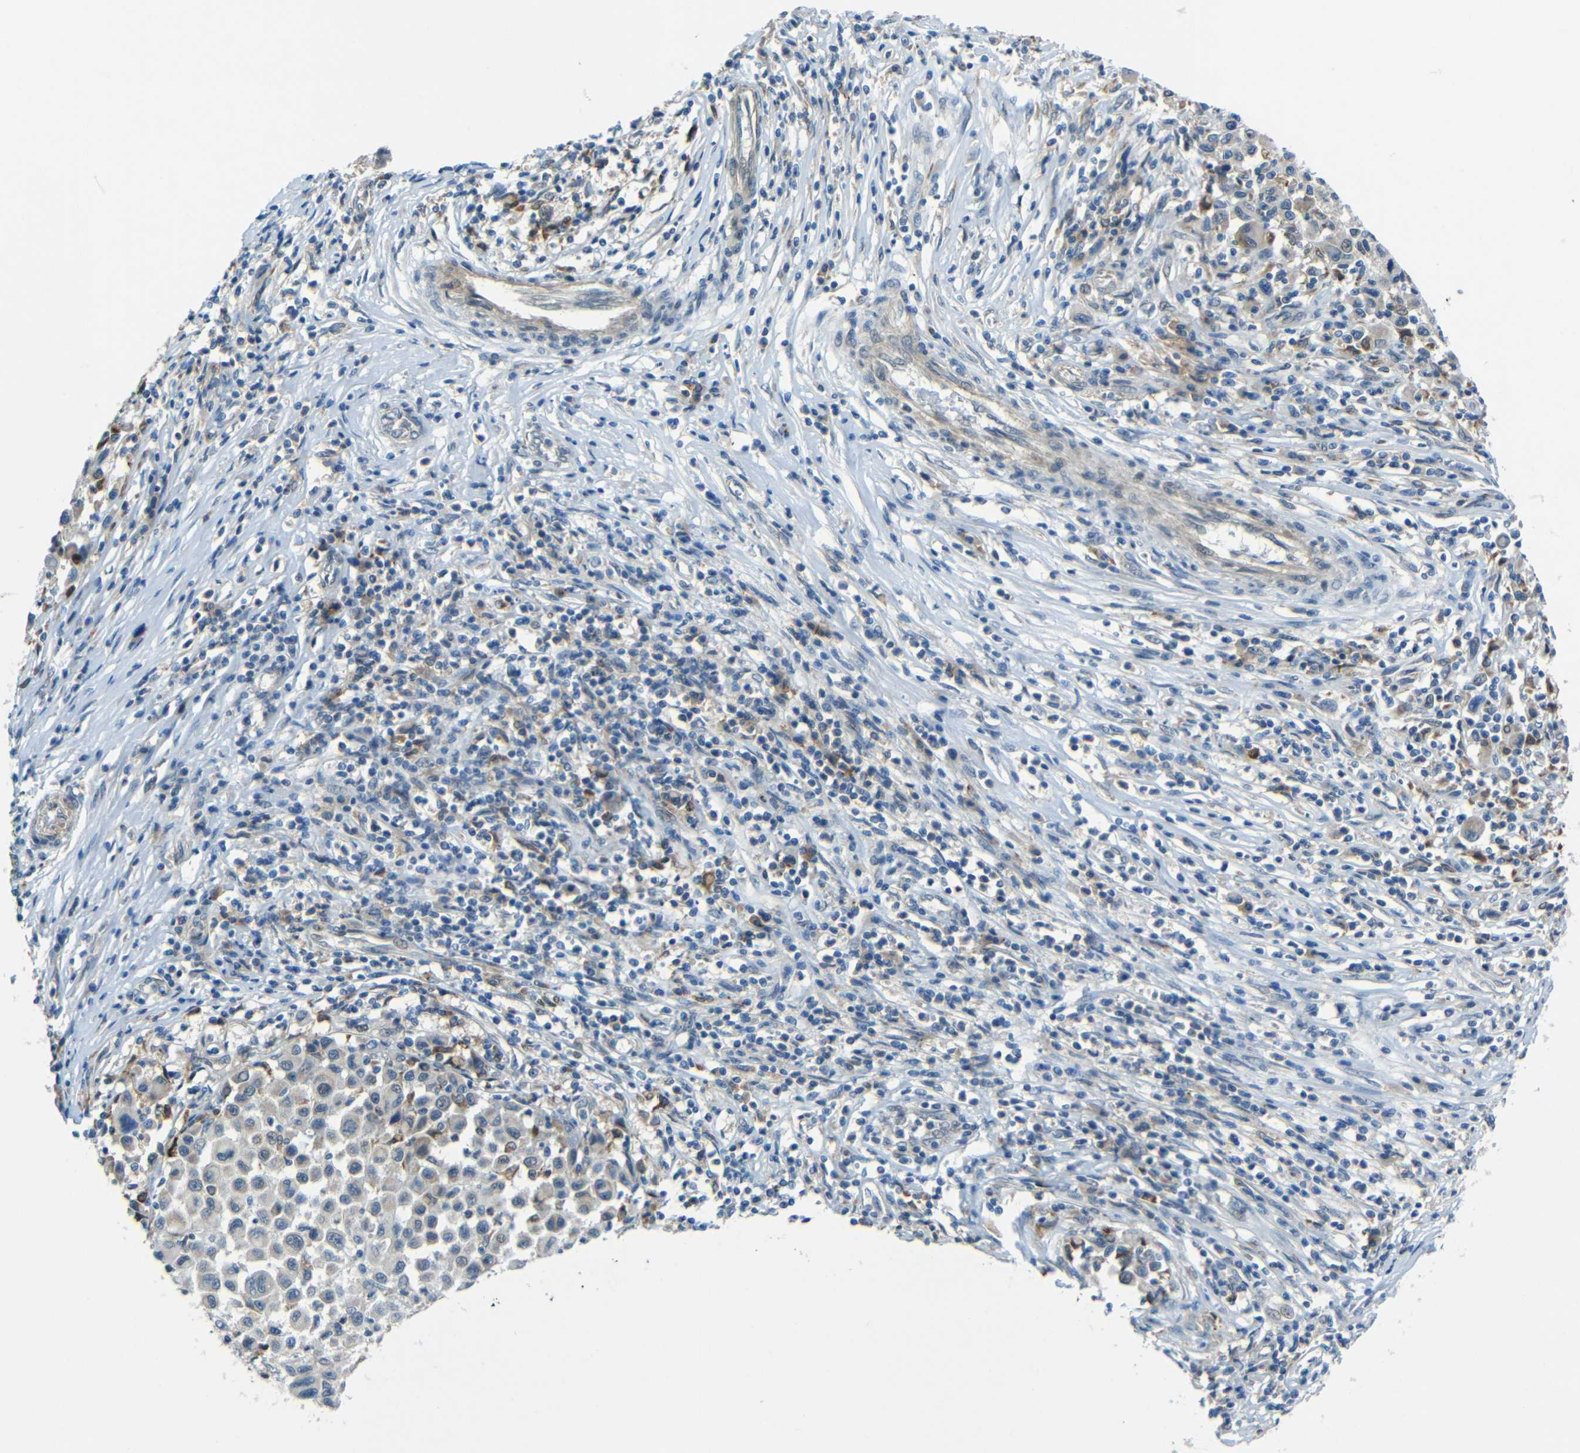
{"staining": {"intensity": "negative", "quantity": "none", "location": "none"}, "tissue": "melanoma", "cell_type": "Tumor cells", "image_type": "cancer", "snomed": [{"axis": "morphology", "description": "Malignant melanoma, Metastatic site"}, {"axis": "topography", "description": "Lymph node"}], "caption": "Malignant melanoma (metastatic site) was stained to show a protein in brown. There is no significant expression in tumor cells. The staining was performed using DAB to visualize the protein expression in brown, while the nuclei were stained in blue with hematoxylin (Magnification: 20x).", "gene": "ANKRD22", "patient": {"sex": "male", "age": 61}}